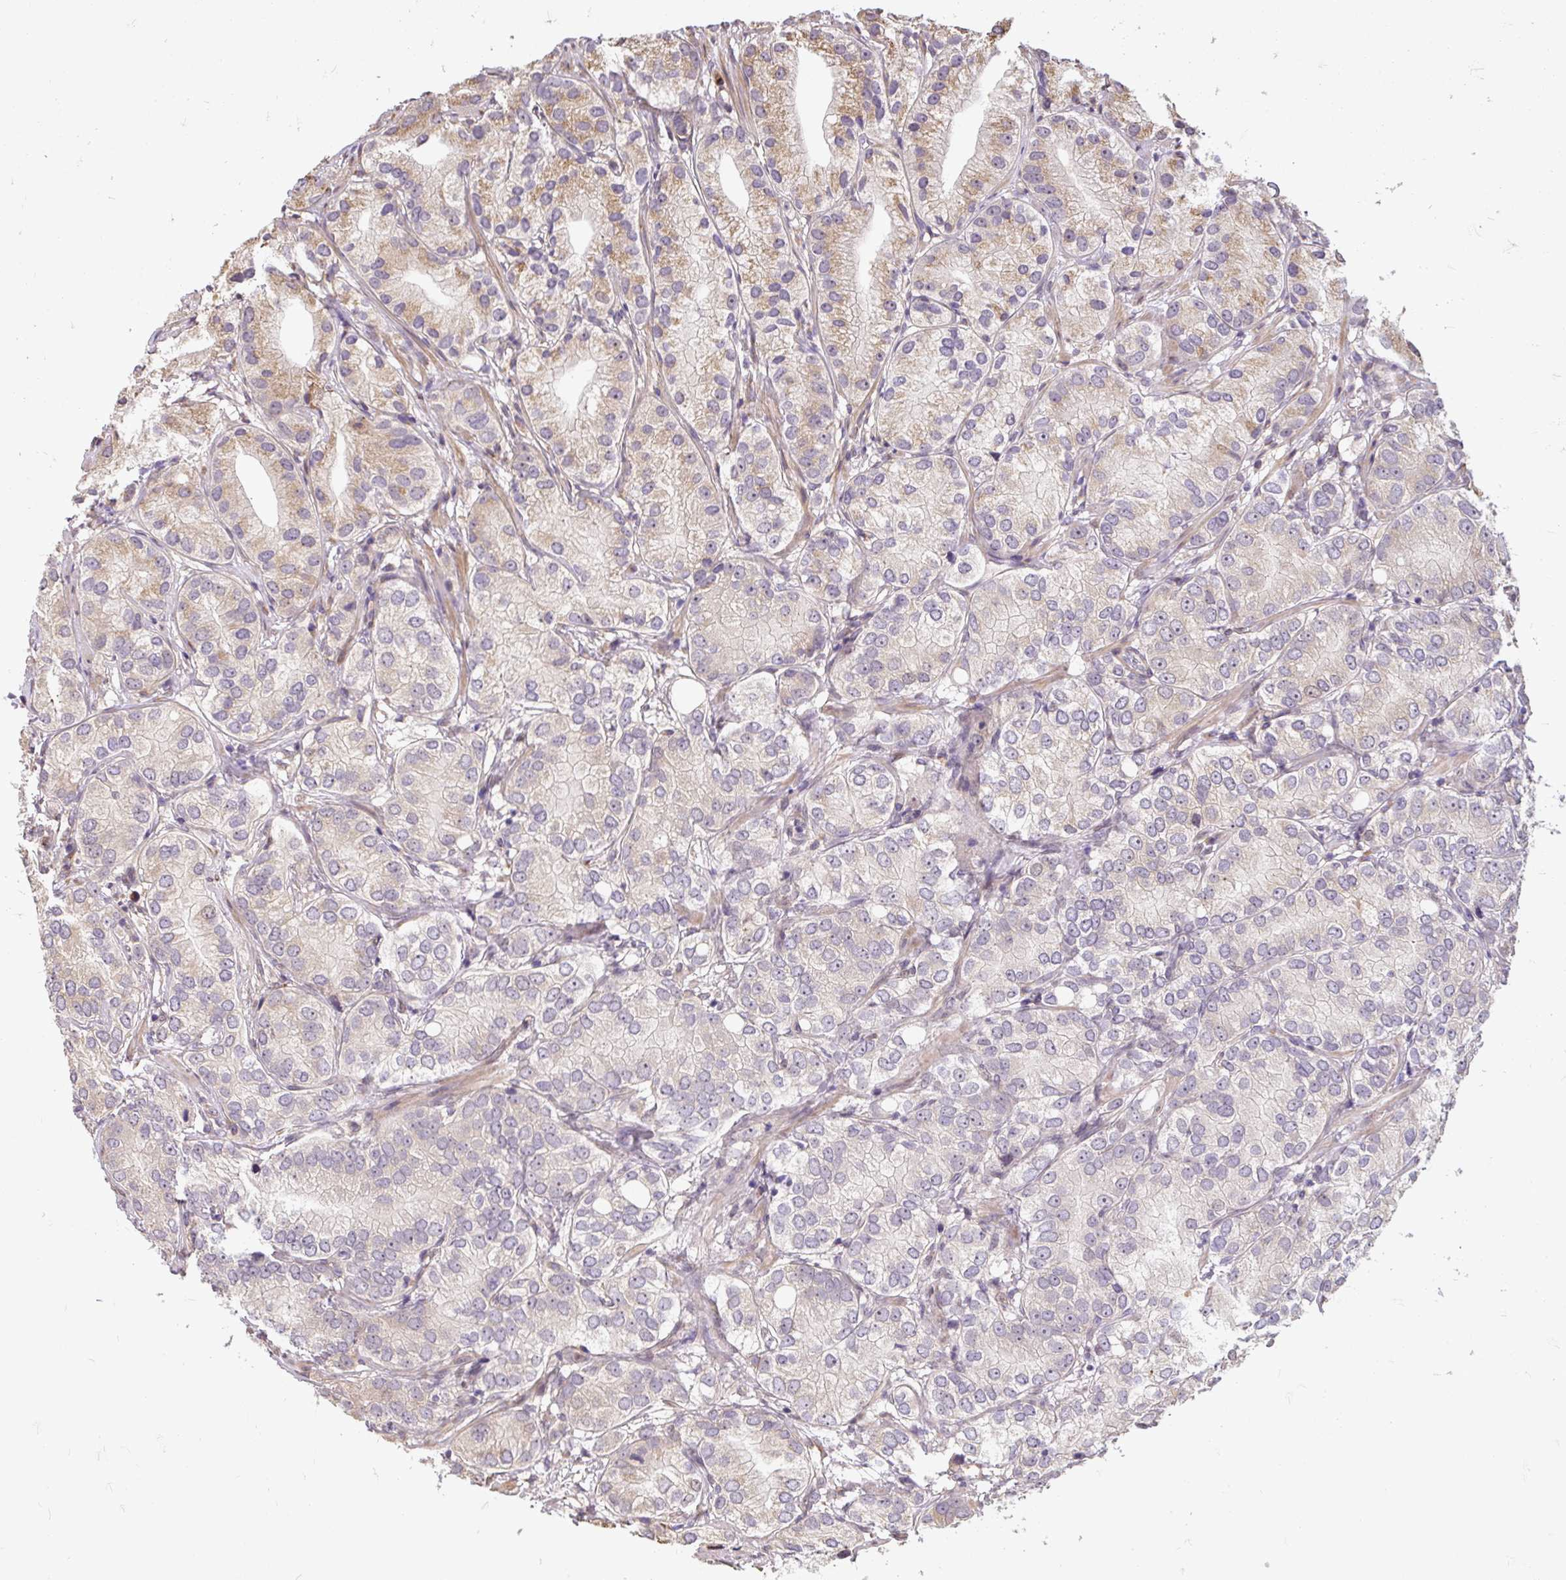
{"staining": {"intensity": "weak", "quantity": "25%-75%", "location": "cytoplasmic/membranous"}, "tissue": "prostate cancer", "cell_type": "Tumor cells", "image_type": "cancer", "snomed": [{"axis": "morphology", "description": "Adenocarcinoma, High grade"}, {"axis": "topography", "description": "Prostate"}], "caption": "Human adenocarcinoma (high-grade) (prostate) stained with a protein marker shows weak staining in tumor cells.", "gene": "PUS7L", "patient": {"sex": "male", "age": 82}}